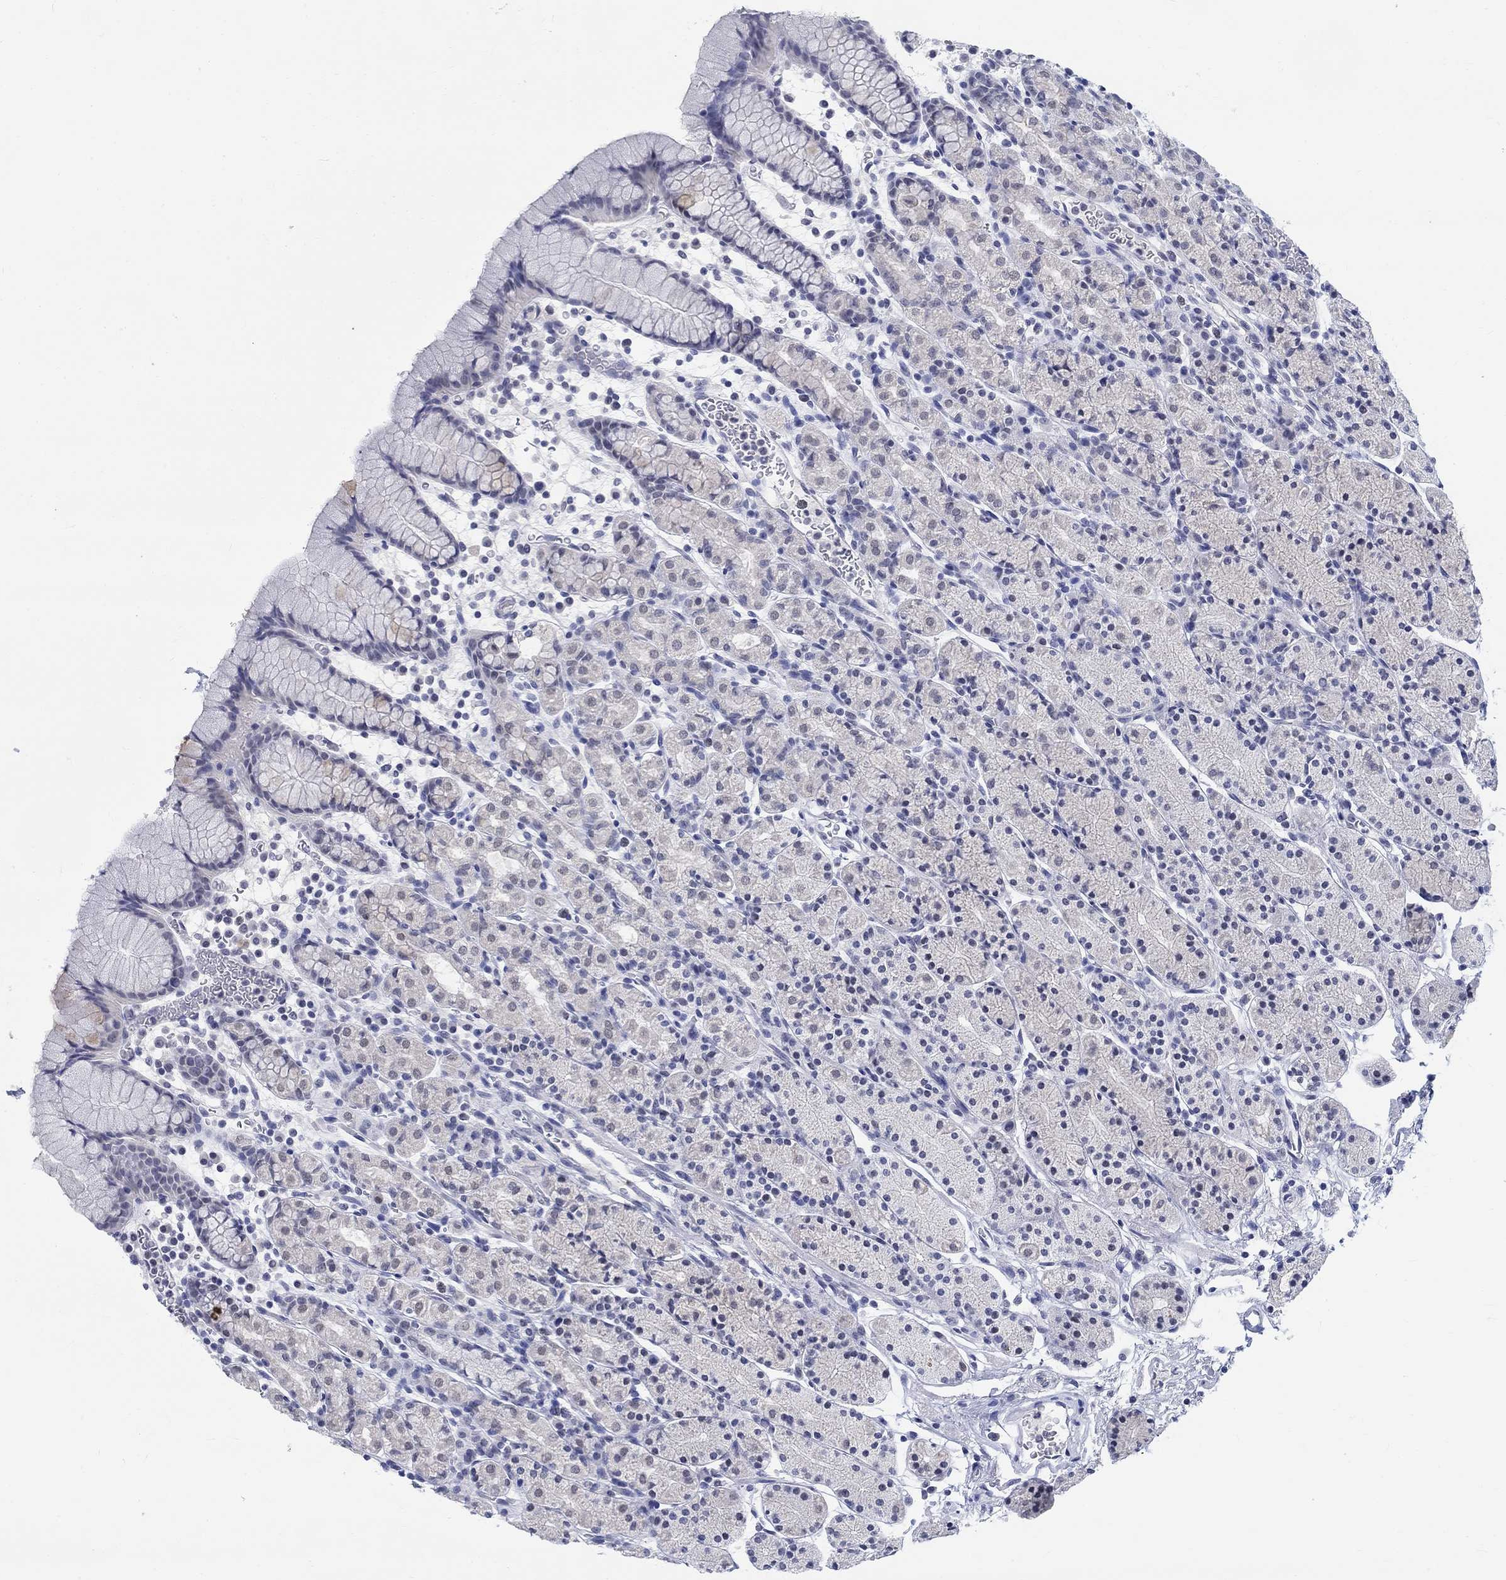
{"staining": {"intensity": "negative", "quantity": "none", "location": "none"}, "tissue": "stomach", "cell_type": "Glandular cells", "image_type": "normal", "snomed": [{"axis": "morphology", "description": "Normal tissue, NOS"}, {"axis": "topography", "description": "Stomach, upper"}, {"axis": "topography", "description": "Stomach"}], "caption": "Stomach was stained to show a protein in brown. There is no significant expression in glandular cells. The staining was performed using DAB to visualize the protein expression in brown, while the nuclei were stained in blue with hematoxylin (Magnification: 20x).", "gene": "ANKS1B", "patient": {"sex": "male", "age": 62}}